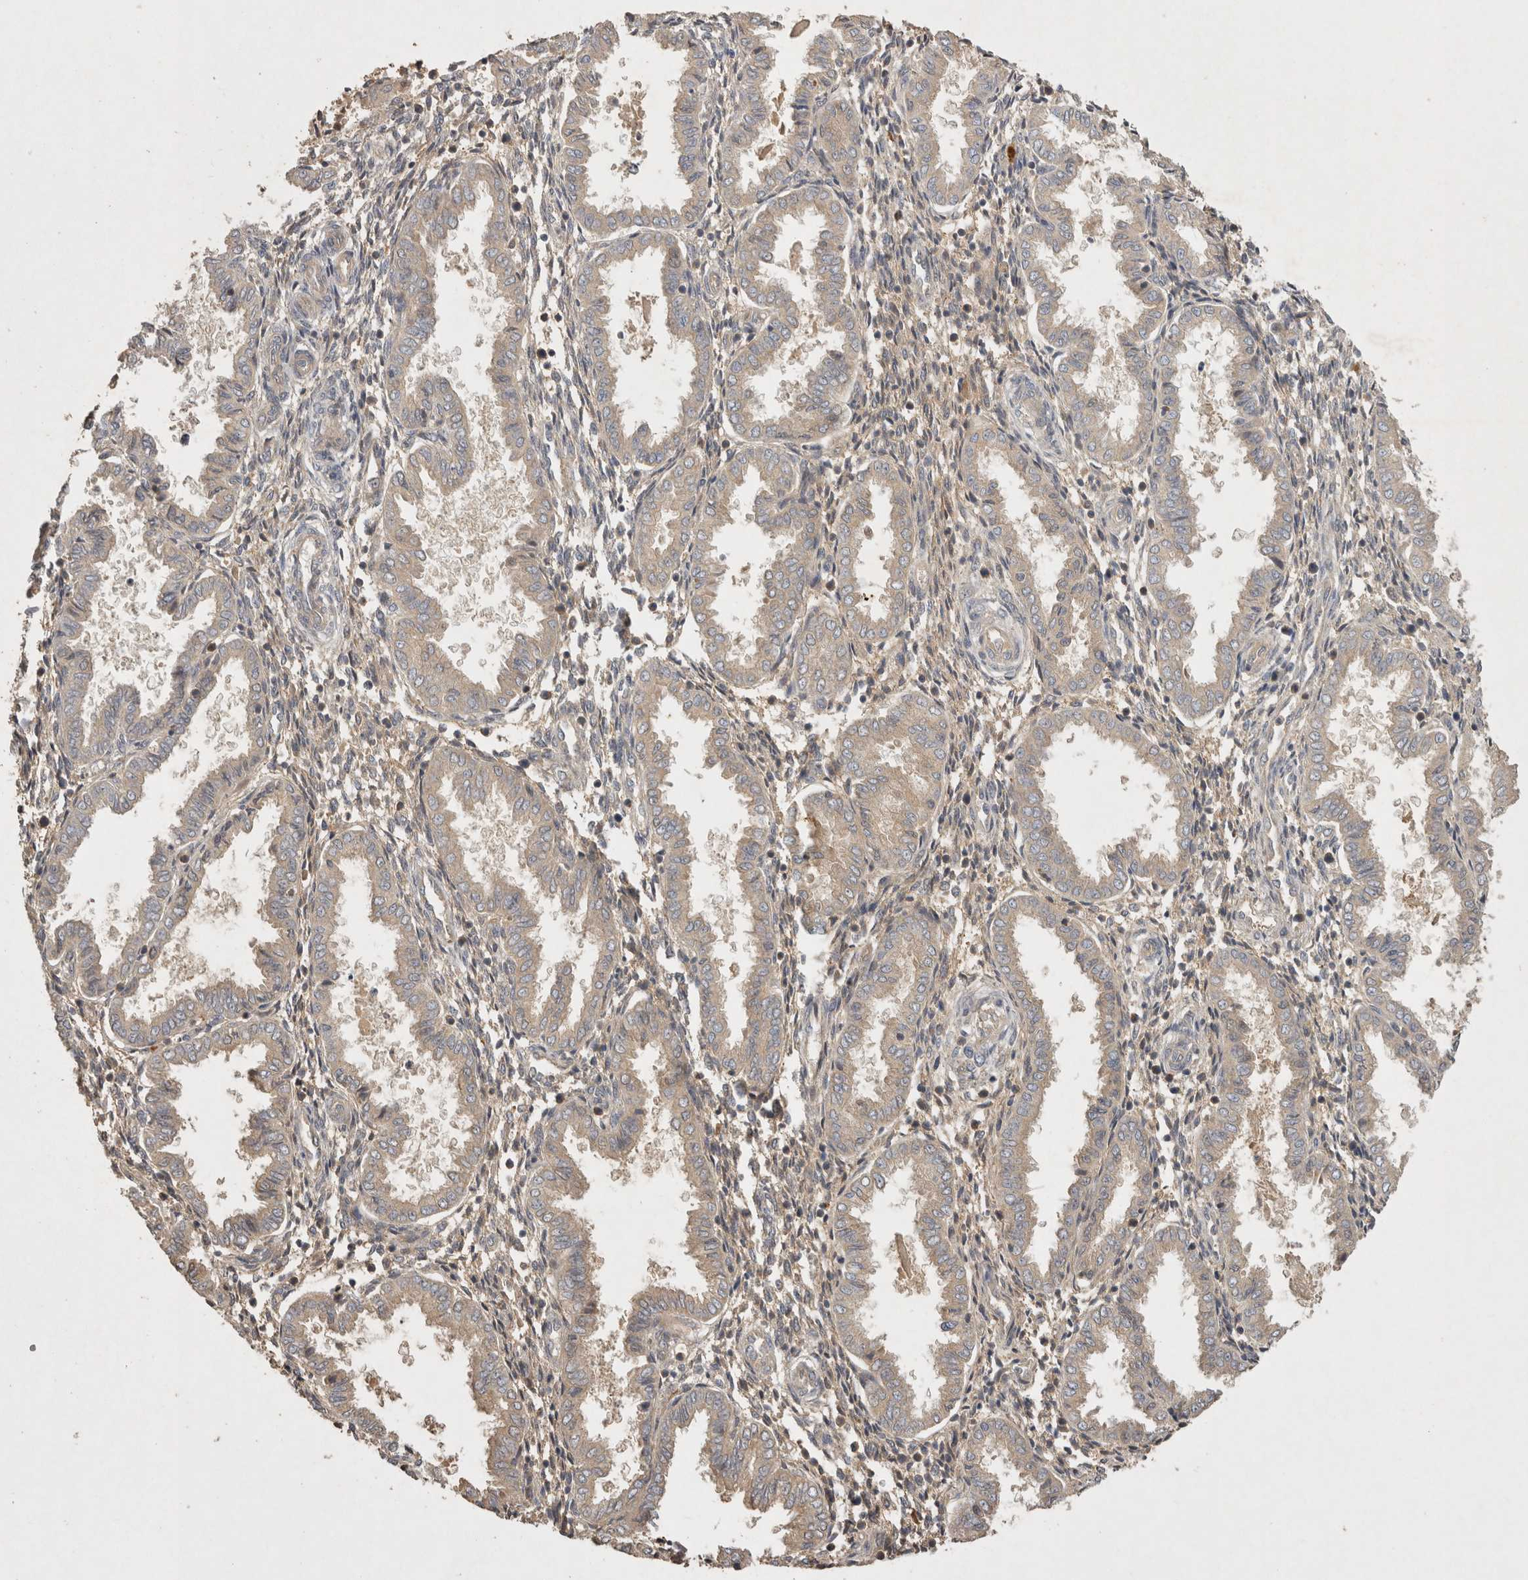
{"staining": {"intensity": "moderate", "quantity": "25%-75%", "location": "cytoplasmic/membranous"}, "tissue": "endometrium", "cell_type": "Cells in endometrial stroma", "image_type": "normal", "snomed": [{"axis": "morphology", "description": "Normal tissue, NOS"}, {"axis": "topography", "description": "Endometrium"}], "caption": "Protein analysis of normal endometrium shows moderate cytoplasmic/membranous positivity in approximately 25%-75% of cells in endometrial stroma.", "gene": "PPP1R42", "patient": {"sex": "female", "age": 33}}